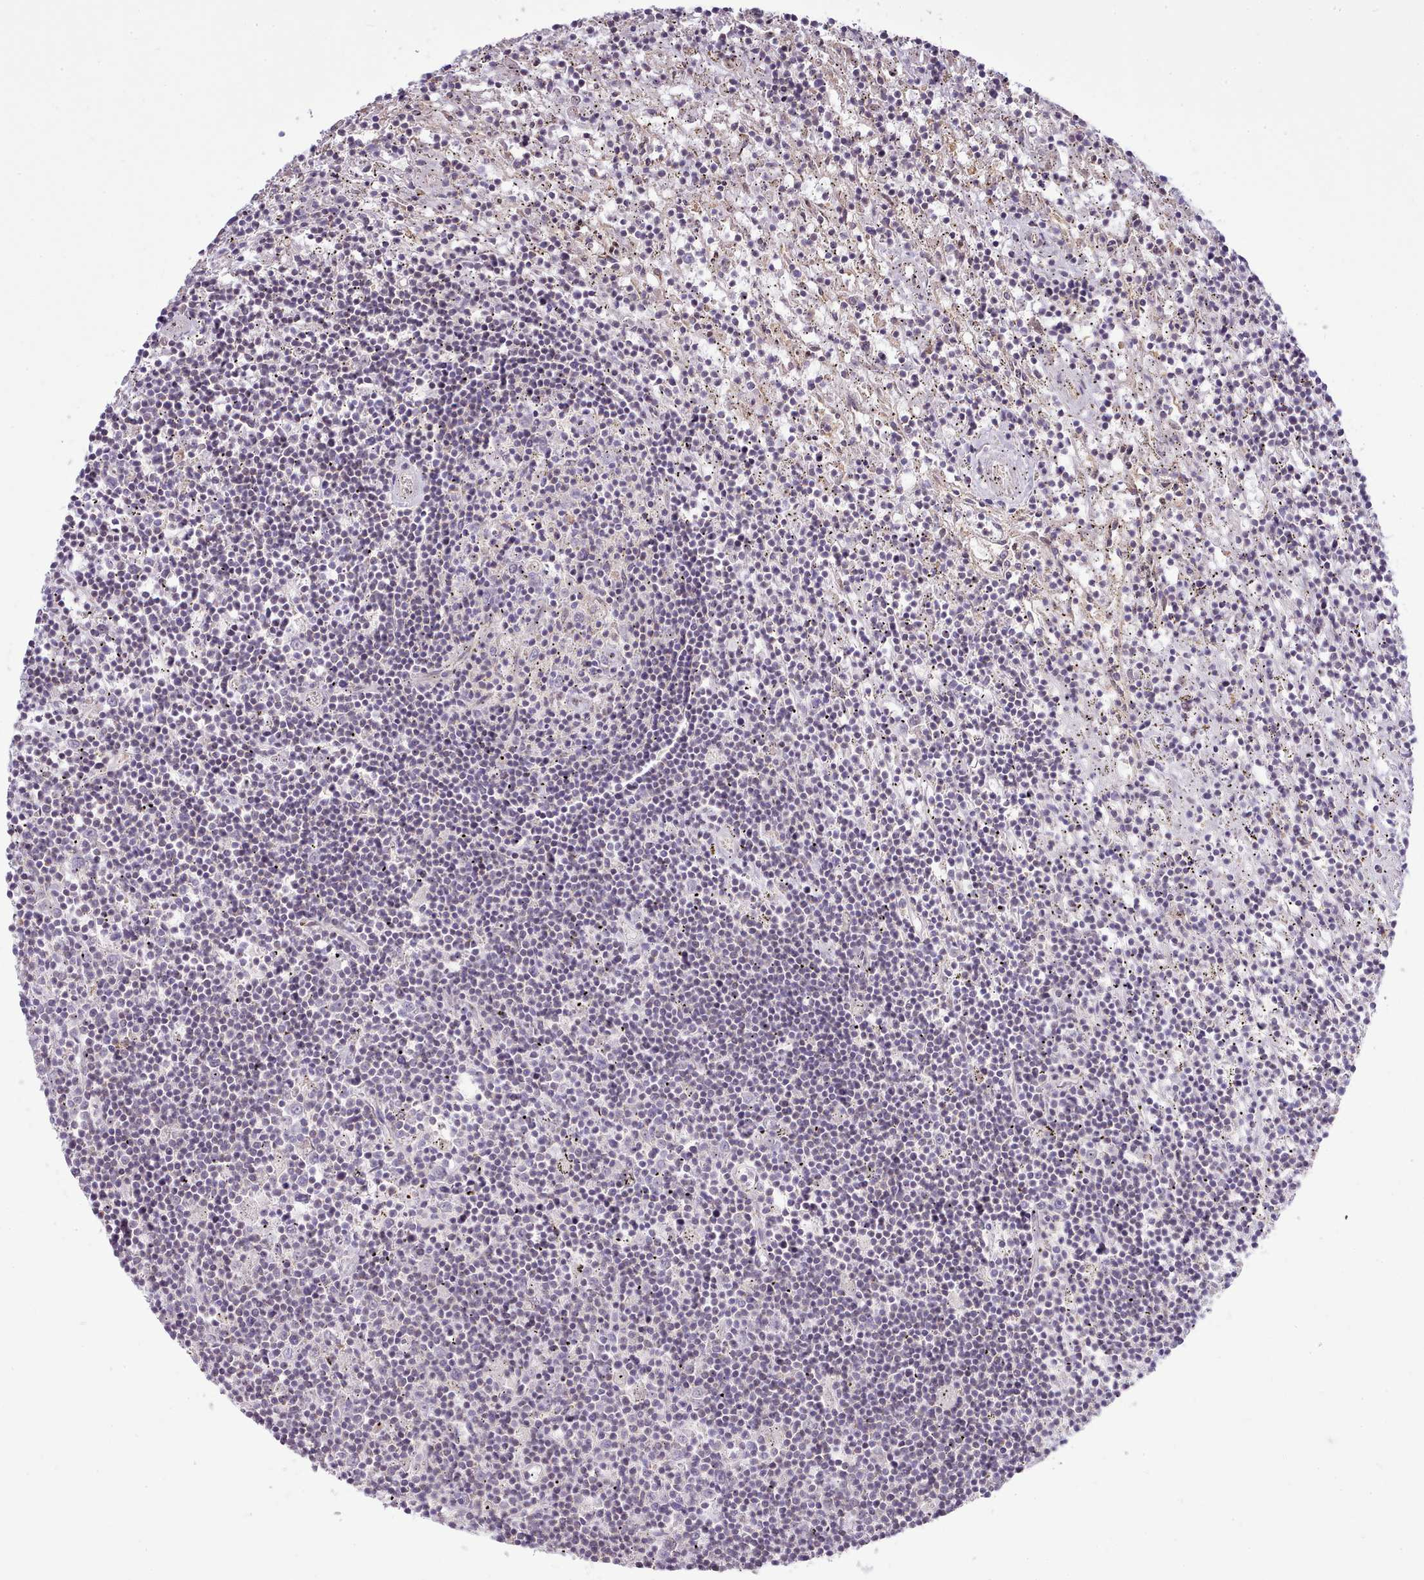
{"staining": {"intensity": "negative", "quantity": "none", "location": "none"}, "tissue": "lymphoma", "cell_type": "Tumor cells", "image_type": "cancer", "snomed": [{"axis": "morphology", "description": "Malignant lymphoma, non-Hodgkin's type, Low grade"}, {"axis": "topography", "description": "Spleen"}], "caption": "IHC photomicrograph of malignant lymphoma, non-Hodgkin's type (low-grade) stained for a protein (brown), which displays no staining in tumor cells. (Brightfield microscopy of DAB immunohistochemistry at high magnification).", "gene": "ARL2BP", "patient": {"sex": "male", "age": 76}}